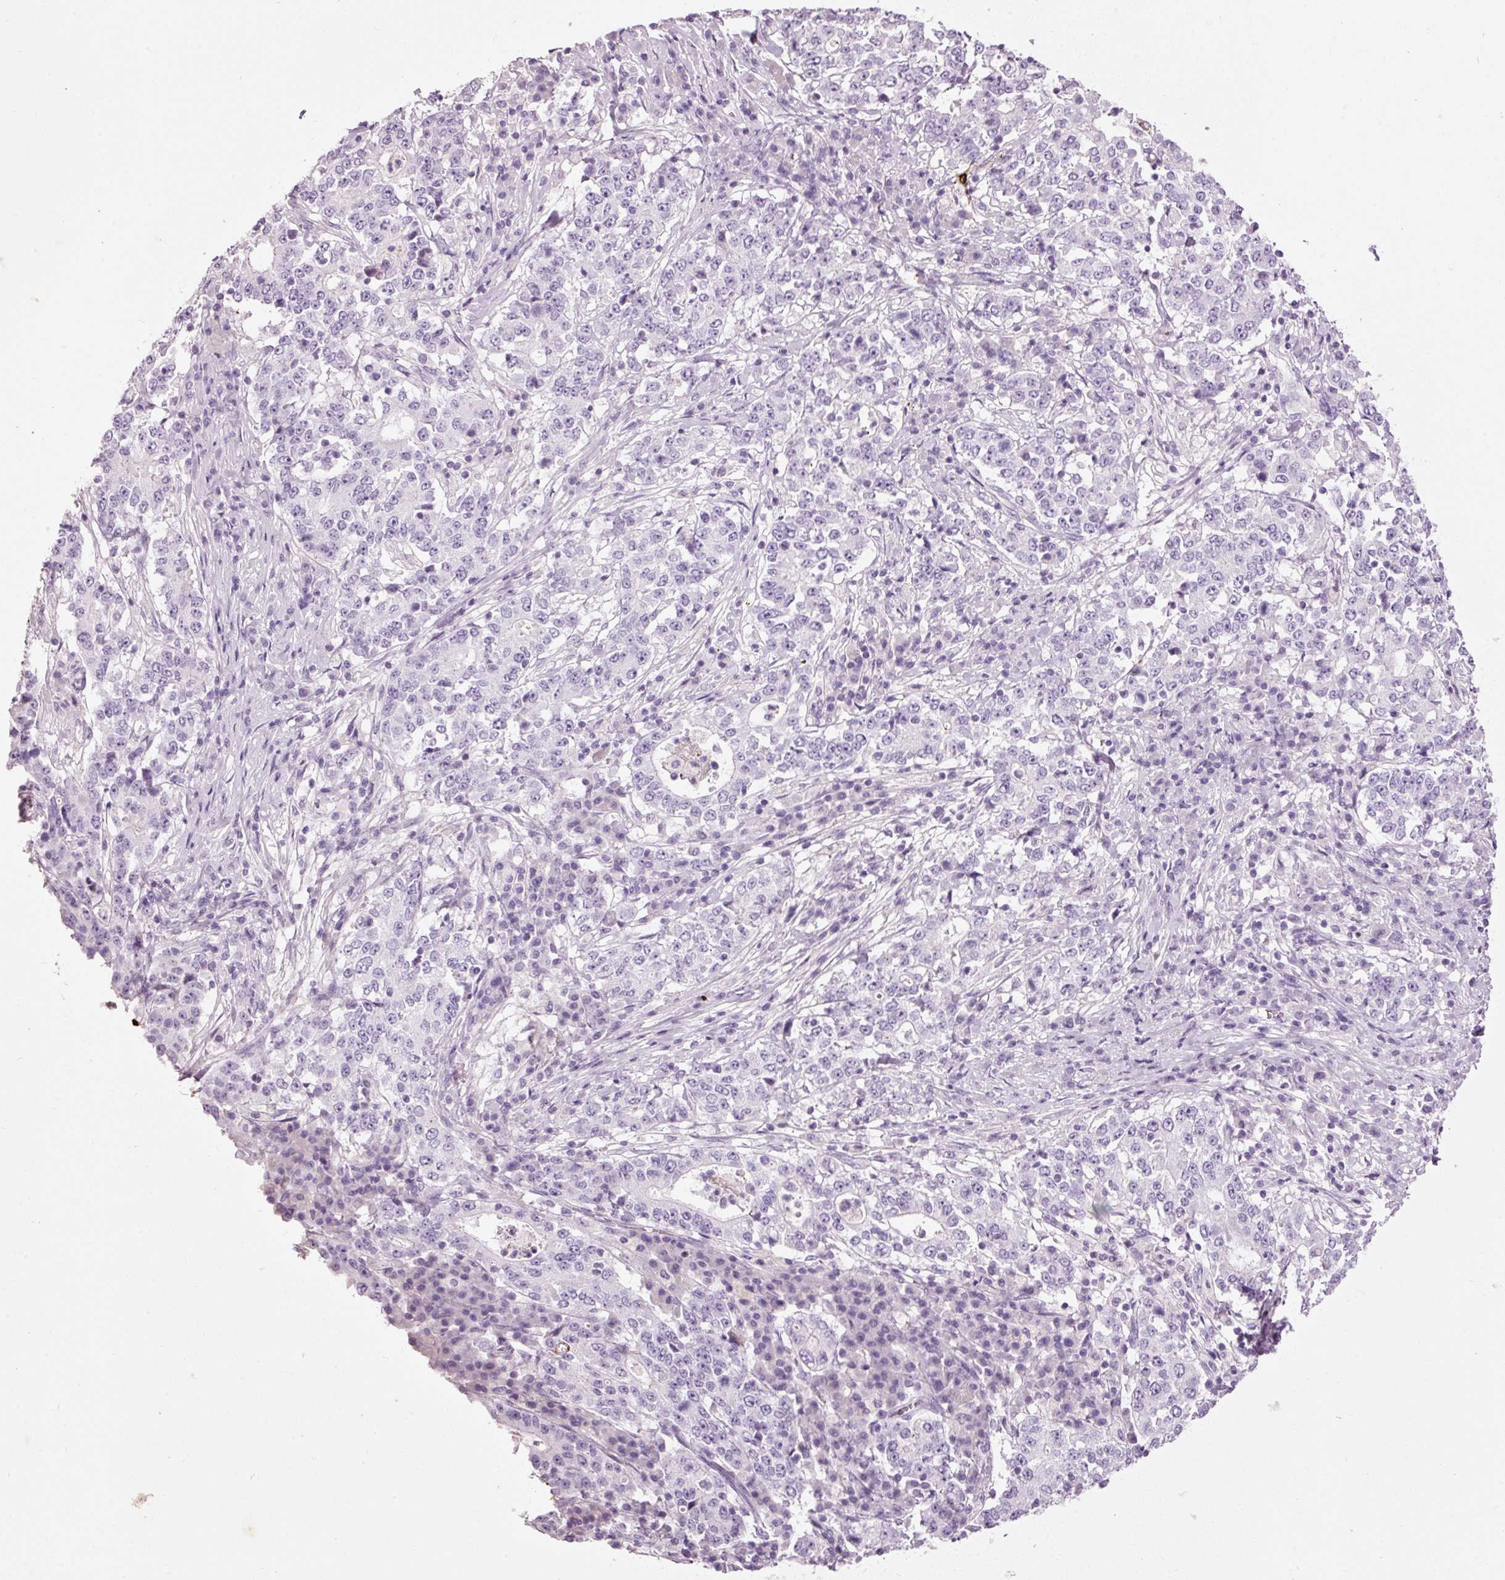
{"staining": {"intensity": "negative", "quantity": "none", "location": "none"}, "tissue": "stomach cancer", "cell_type": "Tumor cells", "image_type": "cancer", "snomed": [{"axis": "morphology", "description": "Adenocarcinoma, NOS"}, {"axis": "topography", "description": "Stomach"}], "caption": "Immunohistochemistry (IHC) histopathology image of human stomach cancer (adenocarcinoma) stained for a protein (brown), which exhibits no positivity in tumor cells. (Brightfield microscopy of DAB IHC at high magnification).", "gene": "MUC5AC", "patient": {"sex": "male", "age": 59}}